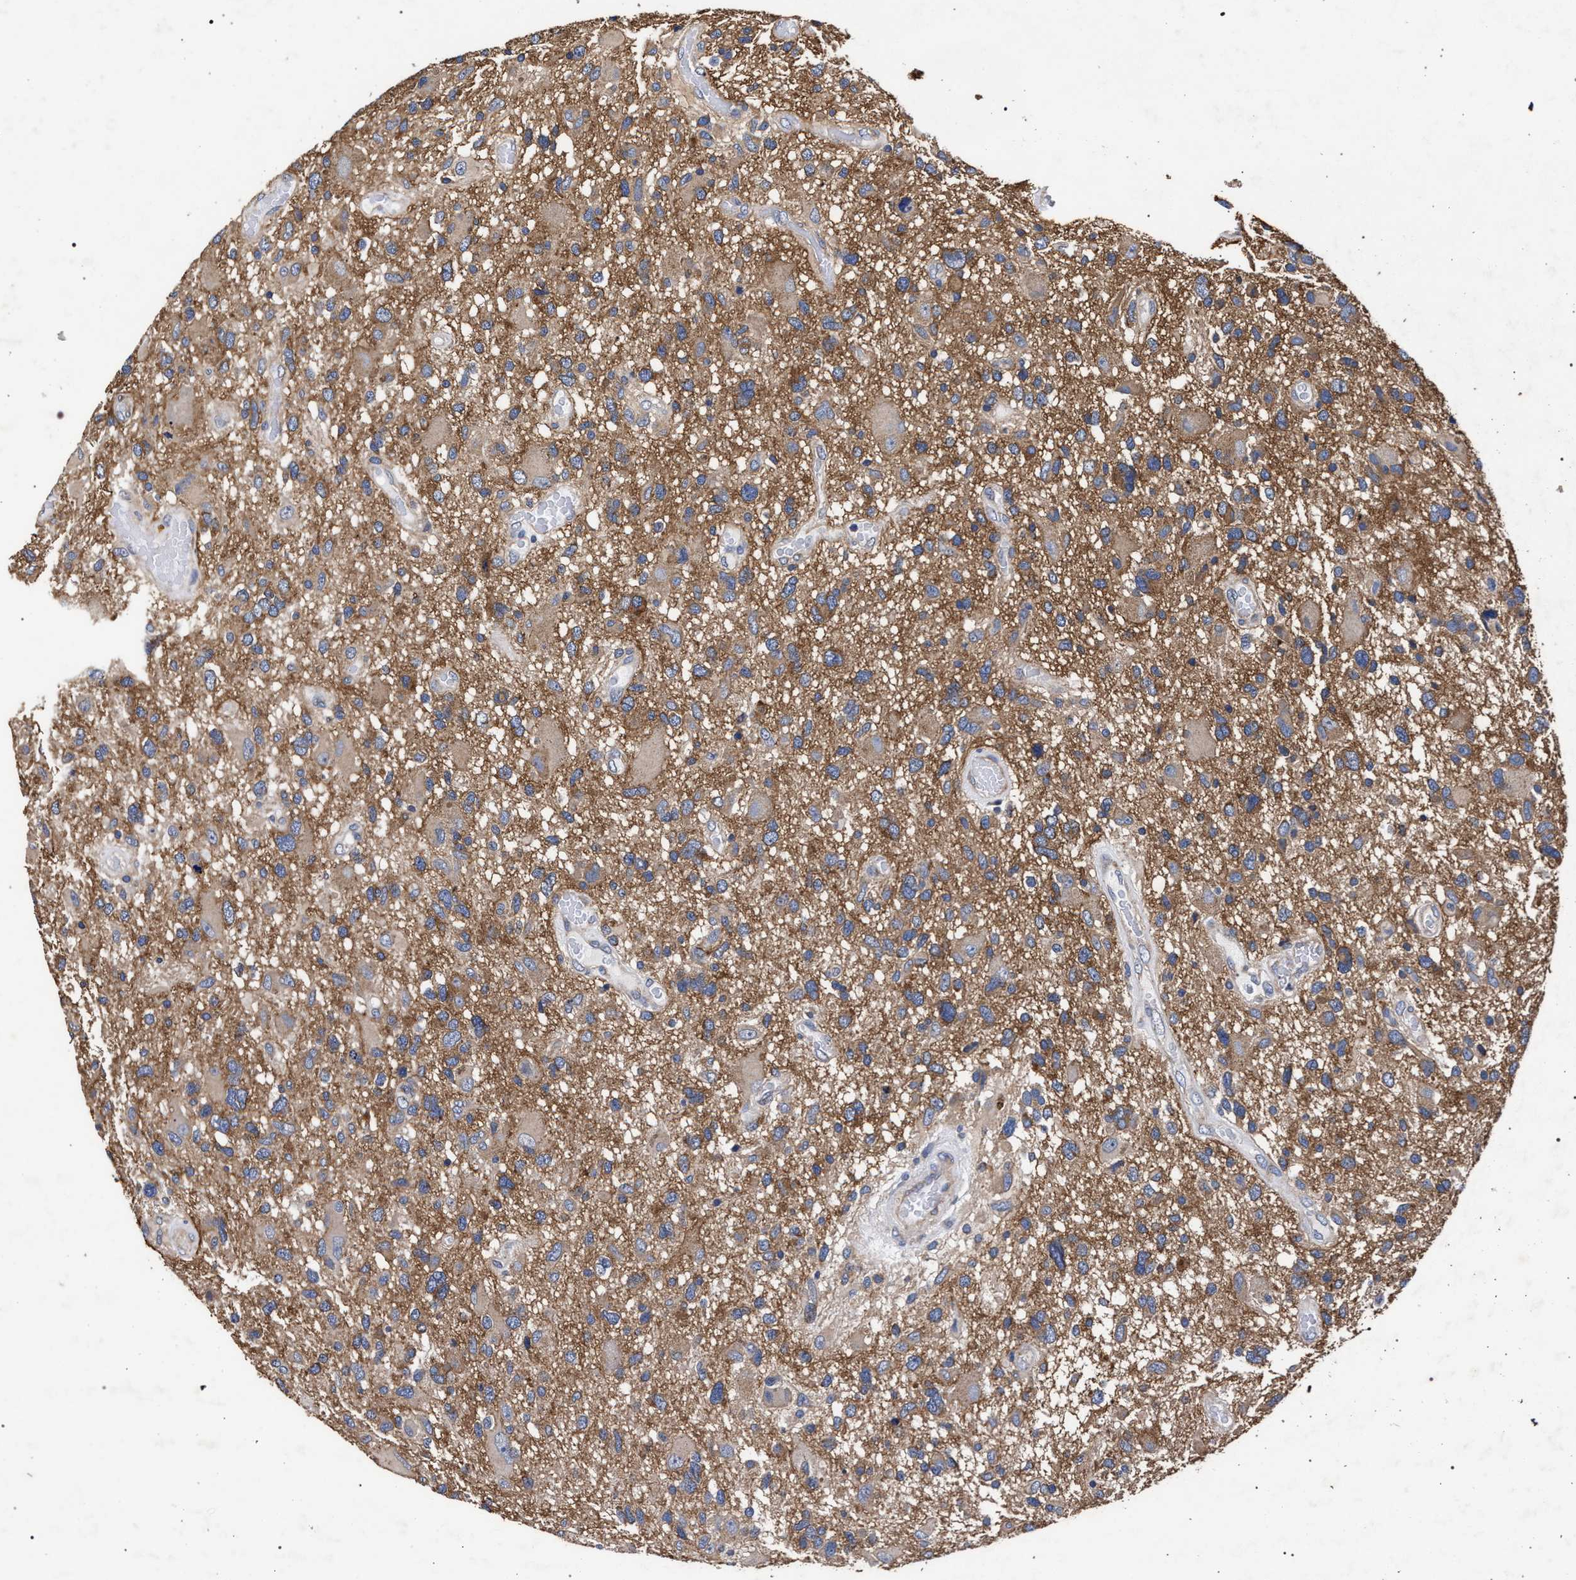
{"staining": {"intensity": "moderate", "quantity": ">75%", "location": "cytoplasmic/membranous"}, "tissue": "glioma", "cell_type": "Tumor cells", "image_type": "cancer", "snomed": [{"axis": "morphology", "description": "Glioma, malignant, High grade"}, {"axis": "topography", "description": "Brain"}], "caption": "Approximately >75% of tumor cells in glioma reveal moderate cytoplasmic/membranous protein staining as visualized by brown immunohistochemical staining.", "gene": "CFAP95", "patient": {"sex": "male", "age": 33}}